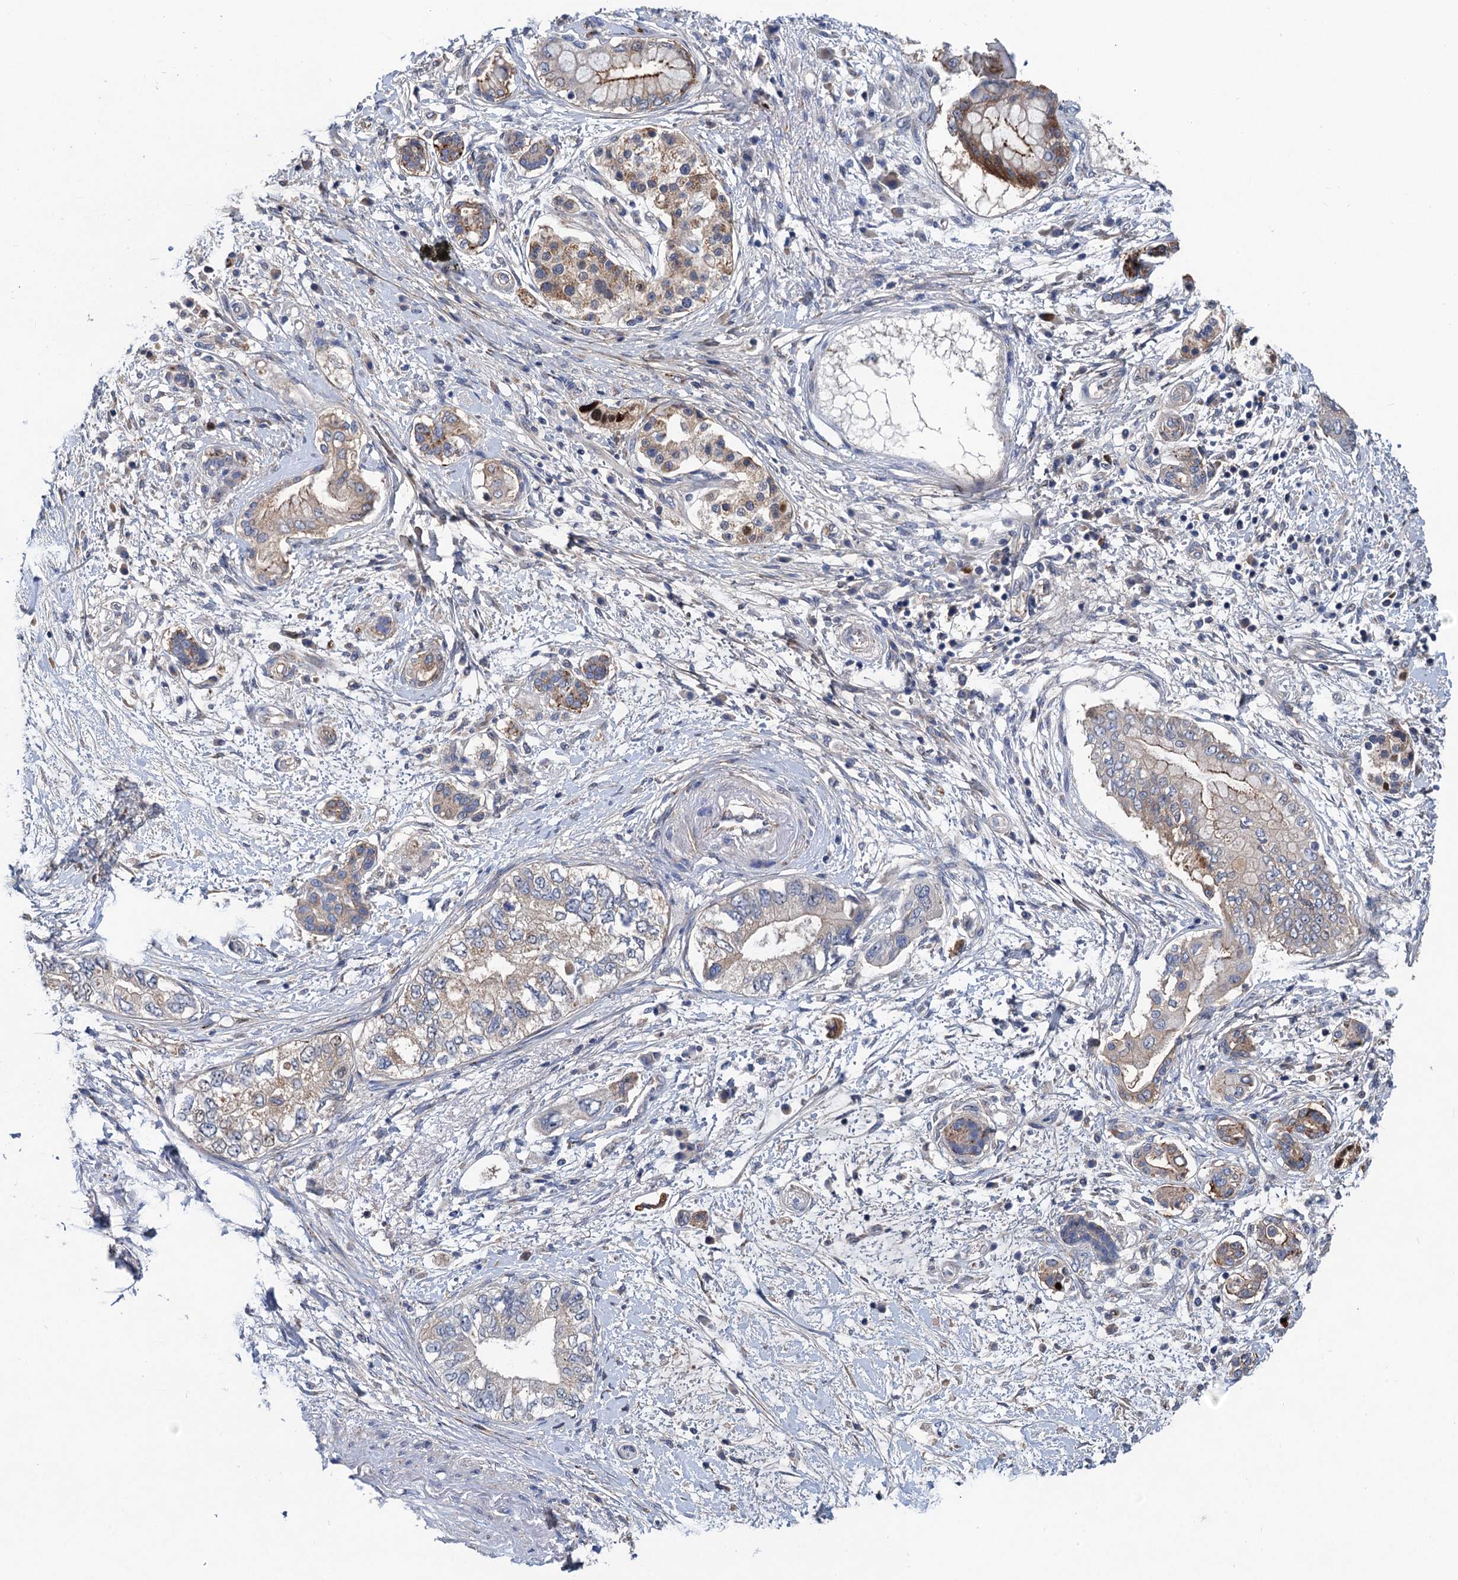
{"staining": {"intensity": "moderate", "quantity": "<25%", "location": "cytoplasmic/membranous"}, "tissue": "pancreatic cancer", "cell_type": "Tumor cells", "image_type": "cancer", "snomed": [{"axis": "morphology", "description": "Adenocarcinoma, NOS"}, {"axis": "topography", "description": "Pancreas"}], "caption": "Brown immunohistochemical staining in human pancreatic adenocarcinoma displays moderate cytoplasmic/membranous positivity in approximately <25% of tumor cells.", "gene": "TRAF7", "patient": {"sex": "female", "age": 73}}